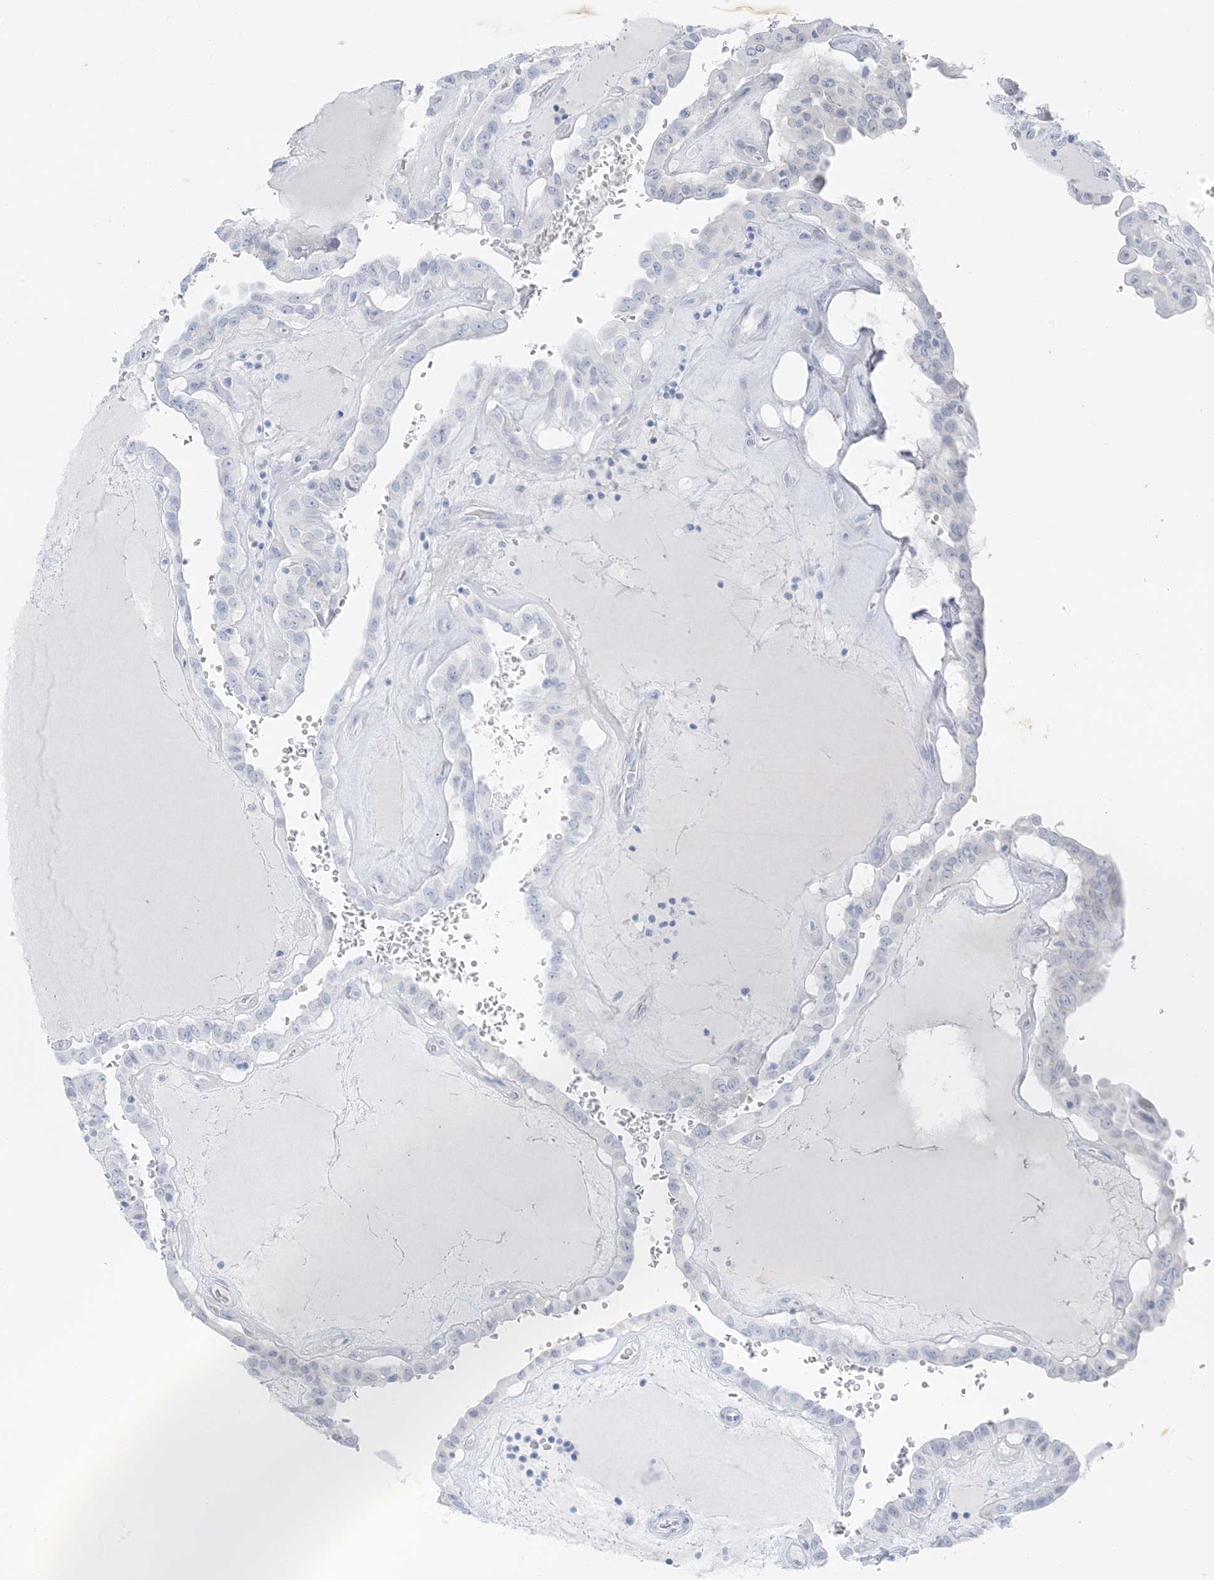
{"staining": {"intensity": "negative", "quantity": "none", "location": "none"}, "tissue": "thyroid cancer", "cell_type": "Tumor cells", "image_type": "cancer", "snomed": [{"axis": "morphology", "description": "Papillary adenocarcinoma, NOS"}, {"axis": "topography", "description": "Thyroid gland"}], "caption": "Micrograph shows no protein expression in tumor cells of papillary adenocarcinoma (thyroid) tissue. (DAB immunohistochemistry visualized using brightfield microscopy, high magnification).", "gene": "ZFP64", "patient": {"sex": "male", "age": 77}}